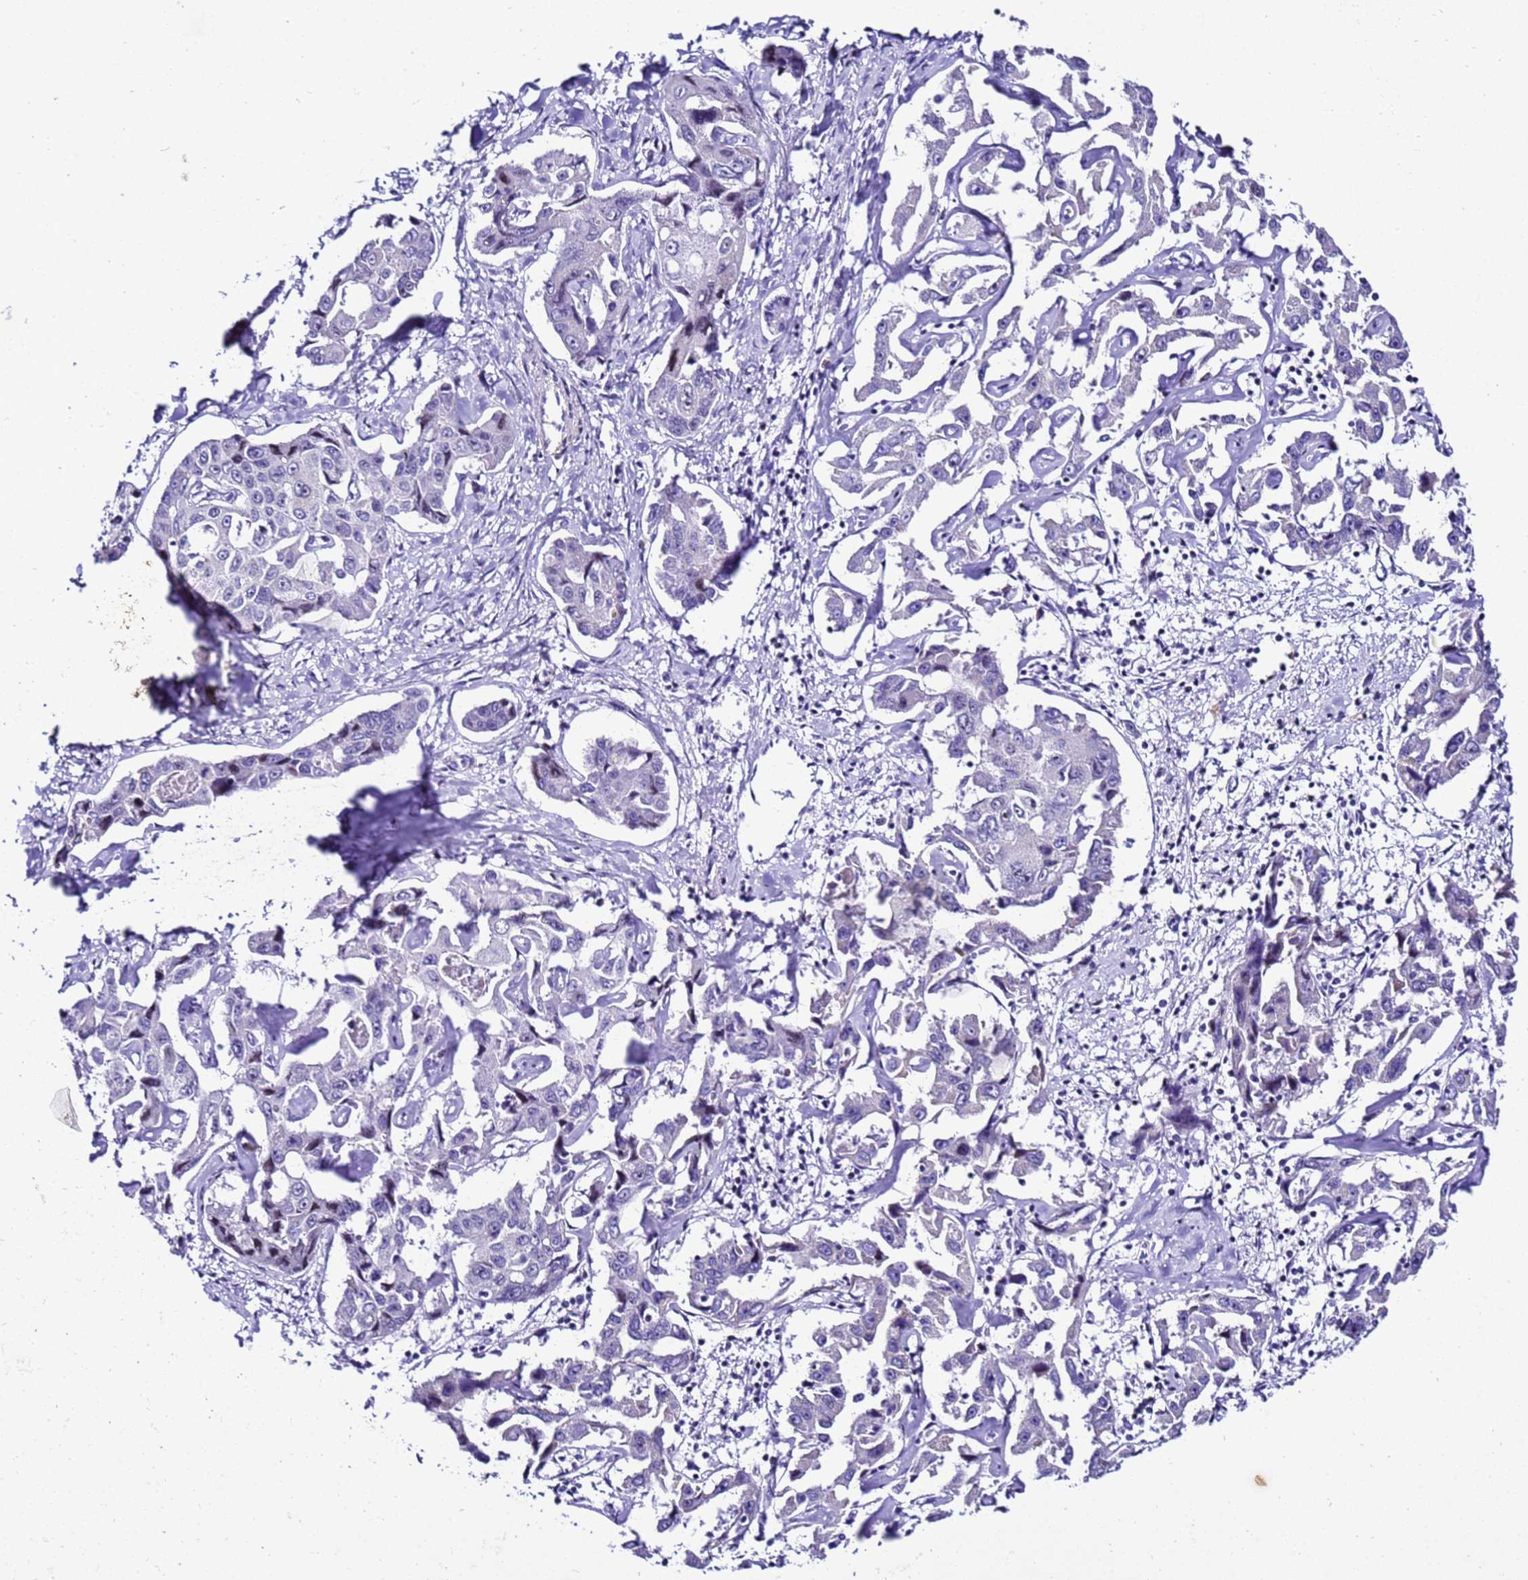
{"staining": {"intensity": "negative", "quantity": "none", "location": "none"}, "tissue": "liver cancer", "cell_type": "Tumor cells", "image_type": "cancer", "snomed": [{"axis": "morphology", "description": "Cholangiocarcinoma"}, {"axis": "topography", "description": "Liver"}], "caption": "Micrograph shows no protein staining in tumor cells of liver cholangiocarcinoma tissue.", "gene": "ZNF417", "patient": {"sex": "male", "age": 59}}